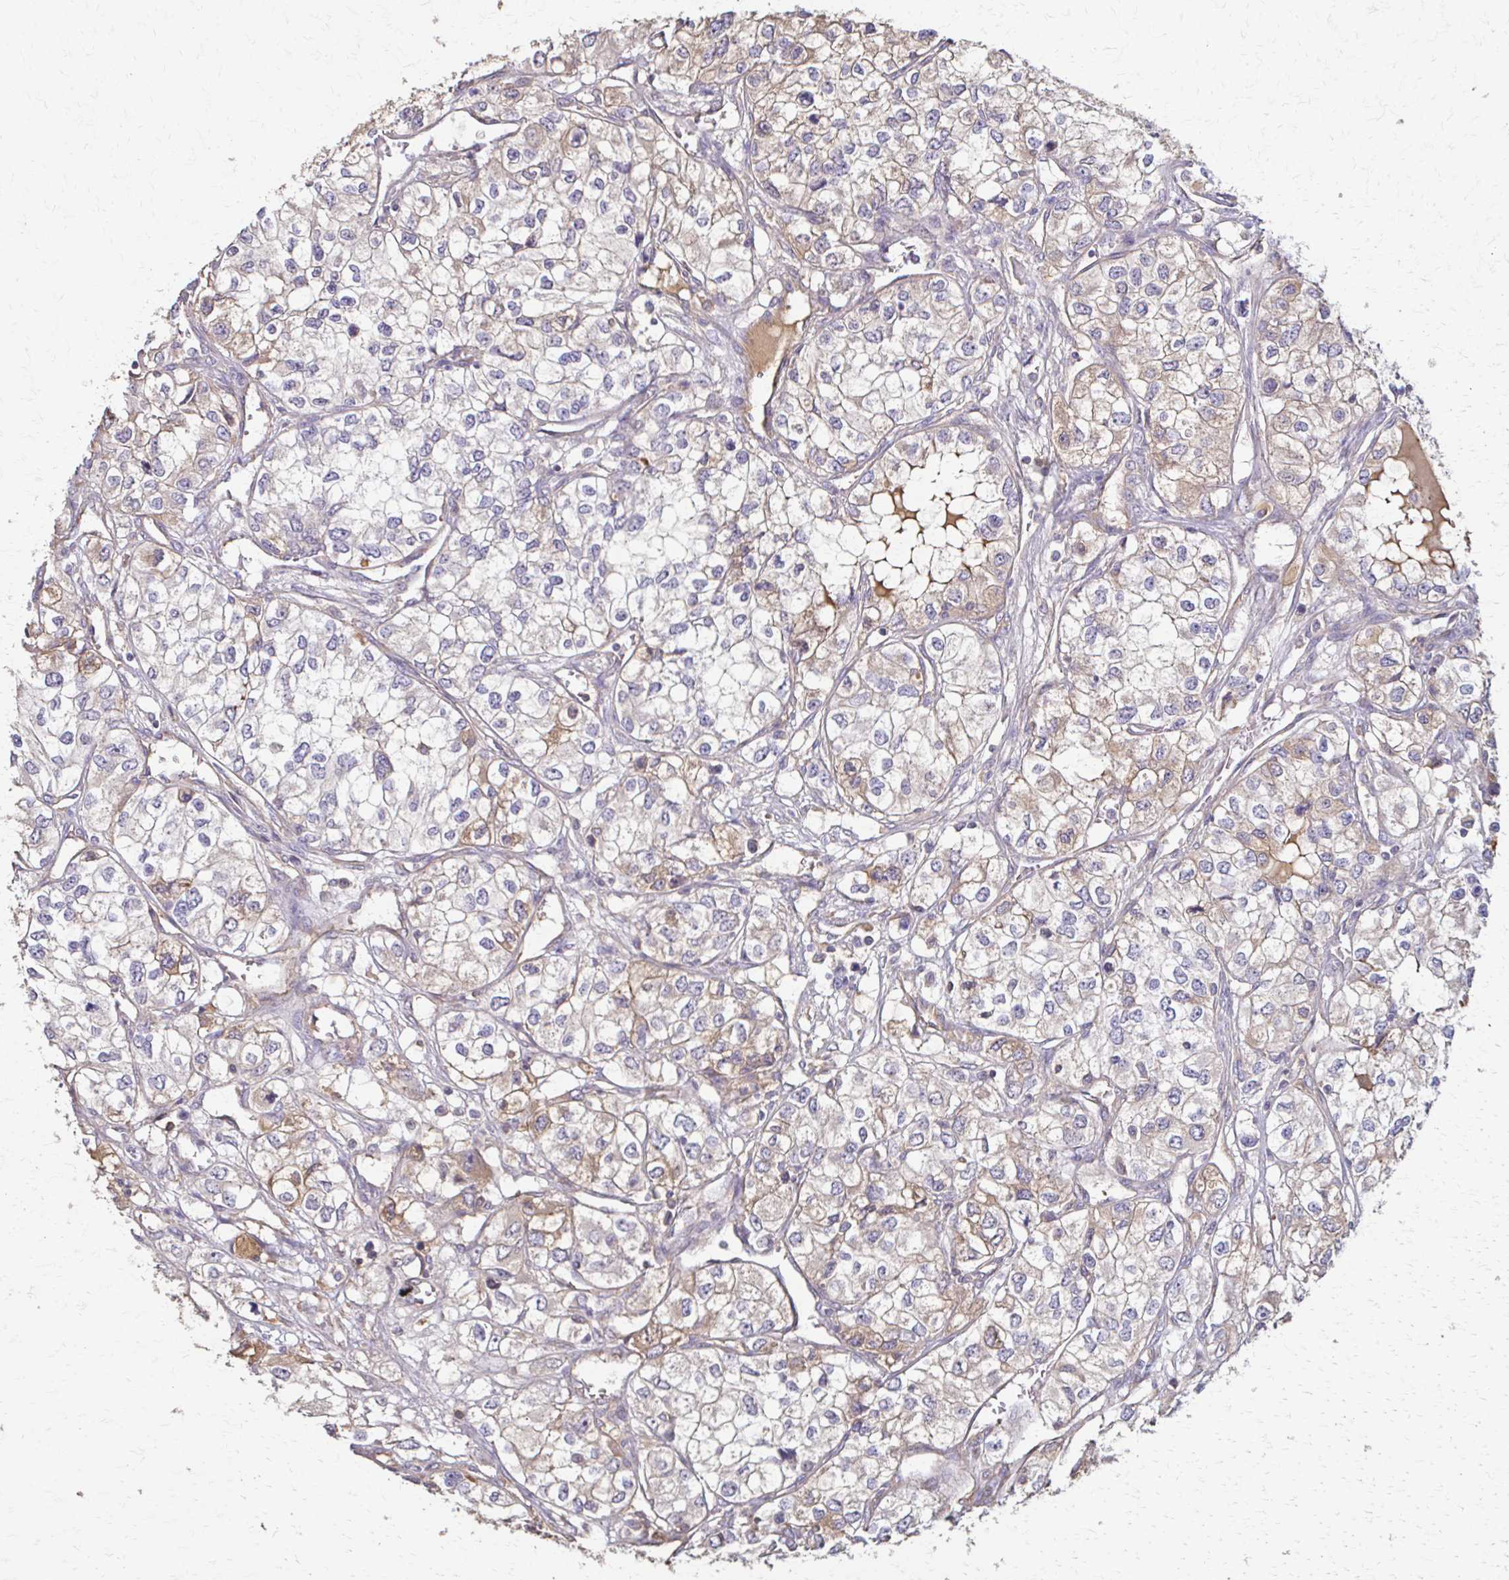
{"staining": {"intensity": "negative", "quantity": "none", "location": "none"}, "tissue": "renal cancer", "cell_type": "Tumor cells", "image_type": "cancer", "snomed": [{"axis": "morphology", "description": "Adenocarcinoma, NOS"}, {"axis": "topography", "description": "Kidney"}], "caption": "Renal cancer (adenocarcinoma) was stained to show a protein in brown. There is no significant staining in tumor cells.", "gene": "IL18BP", "patient": {"sex": "female", "age": 59}}